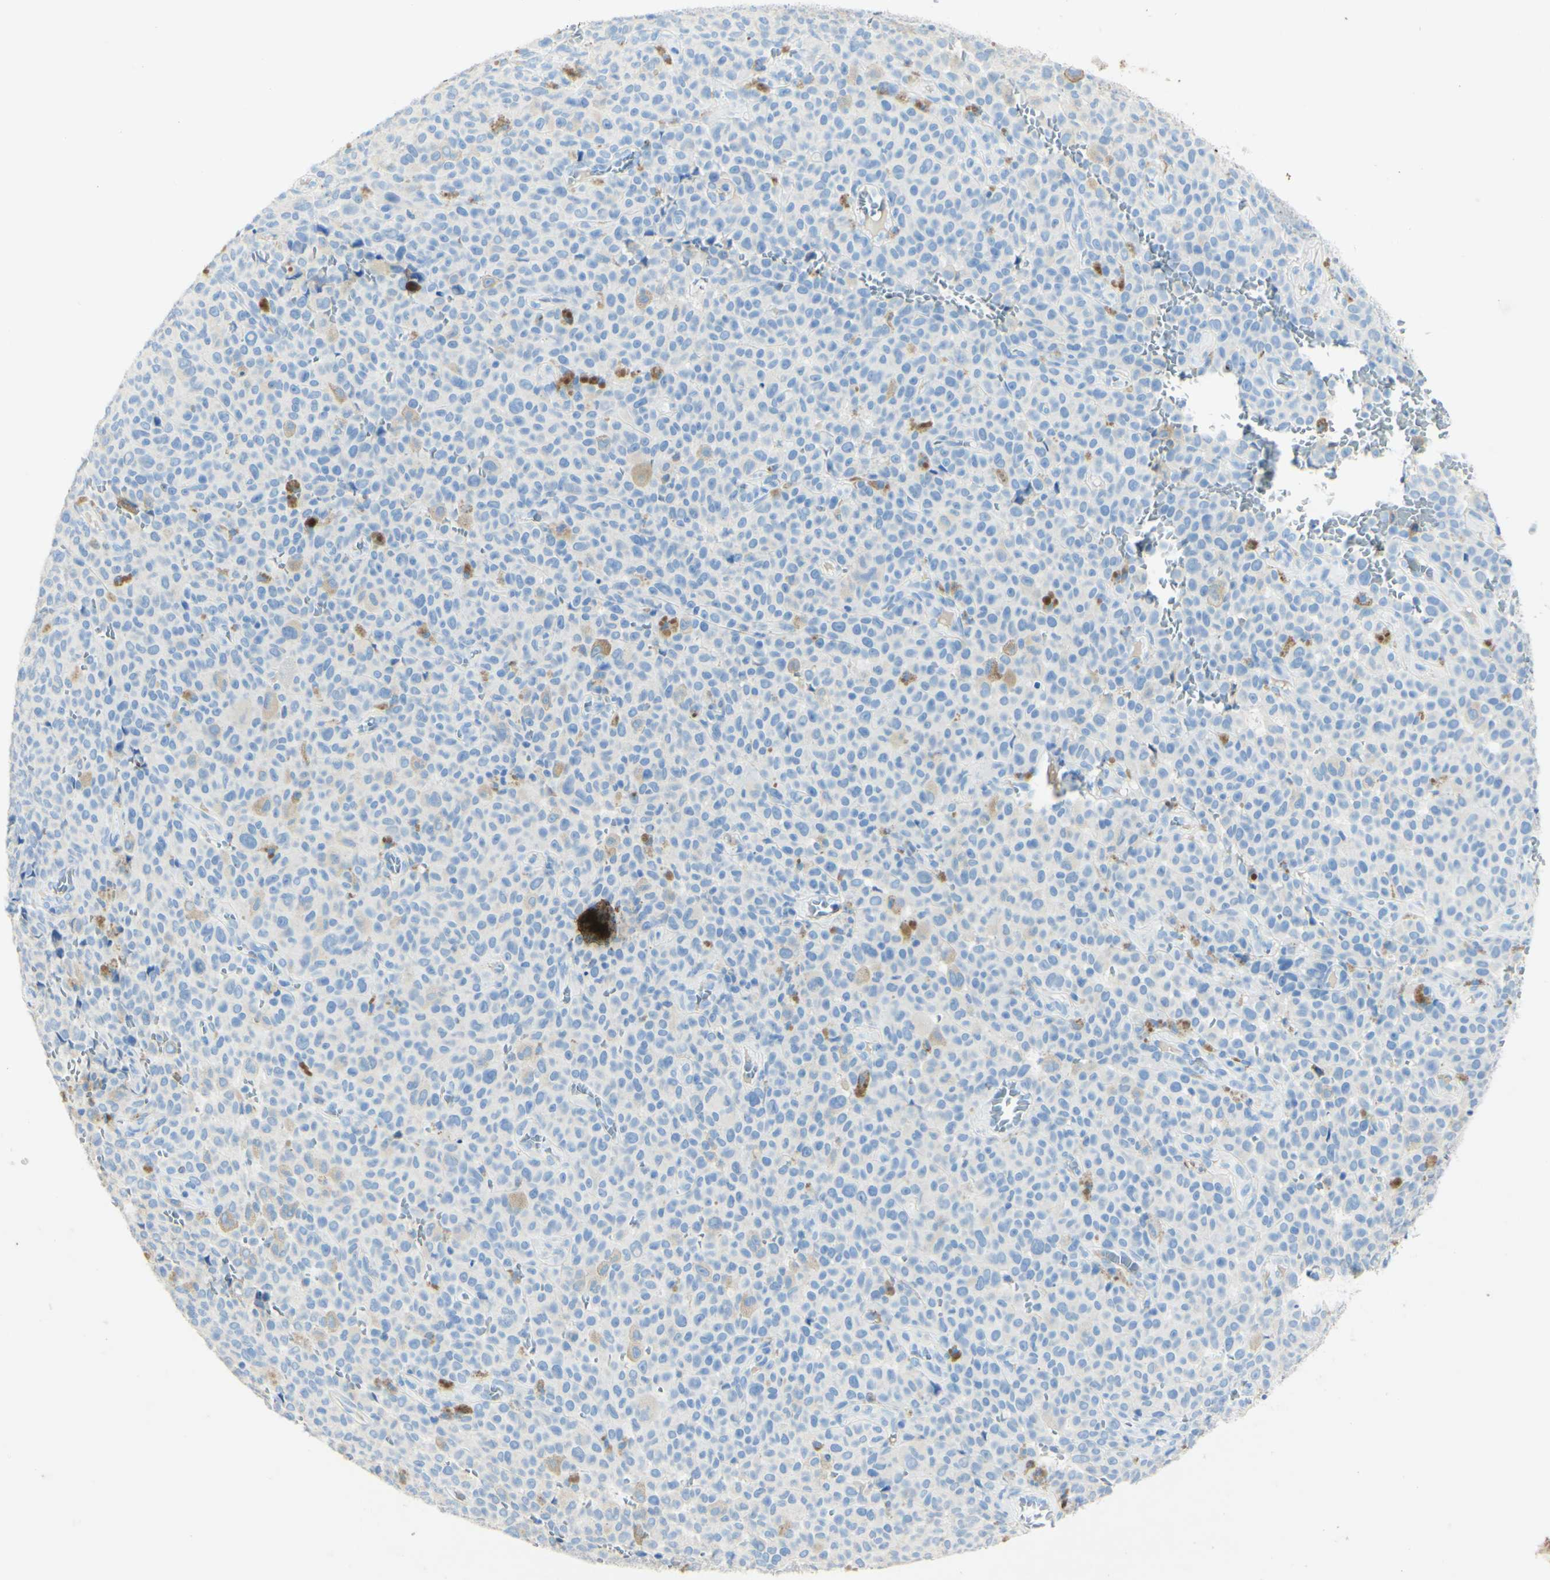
{"staining": {"intensity": "negative", "quantity": "none", "location": "none"}, "tissue": "melanoma", "cell_type": "Tumor cells", "image_type": "cancer", "snomed": [{"axis": "morphology", "description": "Malignant melanoma, NOS"}, {"axis": "topography", "description": "Skin"}], "caption": "The immunohistochemistry (IHC) micrograph has no significant expression in tumor cells of melanoma tissue. (Stains: DAB IHC with hematoxylin counter stain, Microscopy: brightfield microscopy at high magnification).", "gene": "PIGR", "patient": {"sex": "female", "age": 82}}